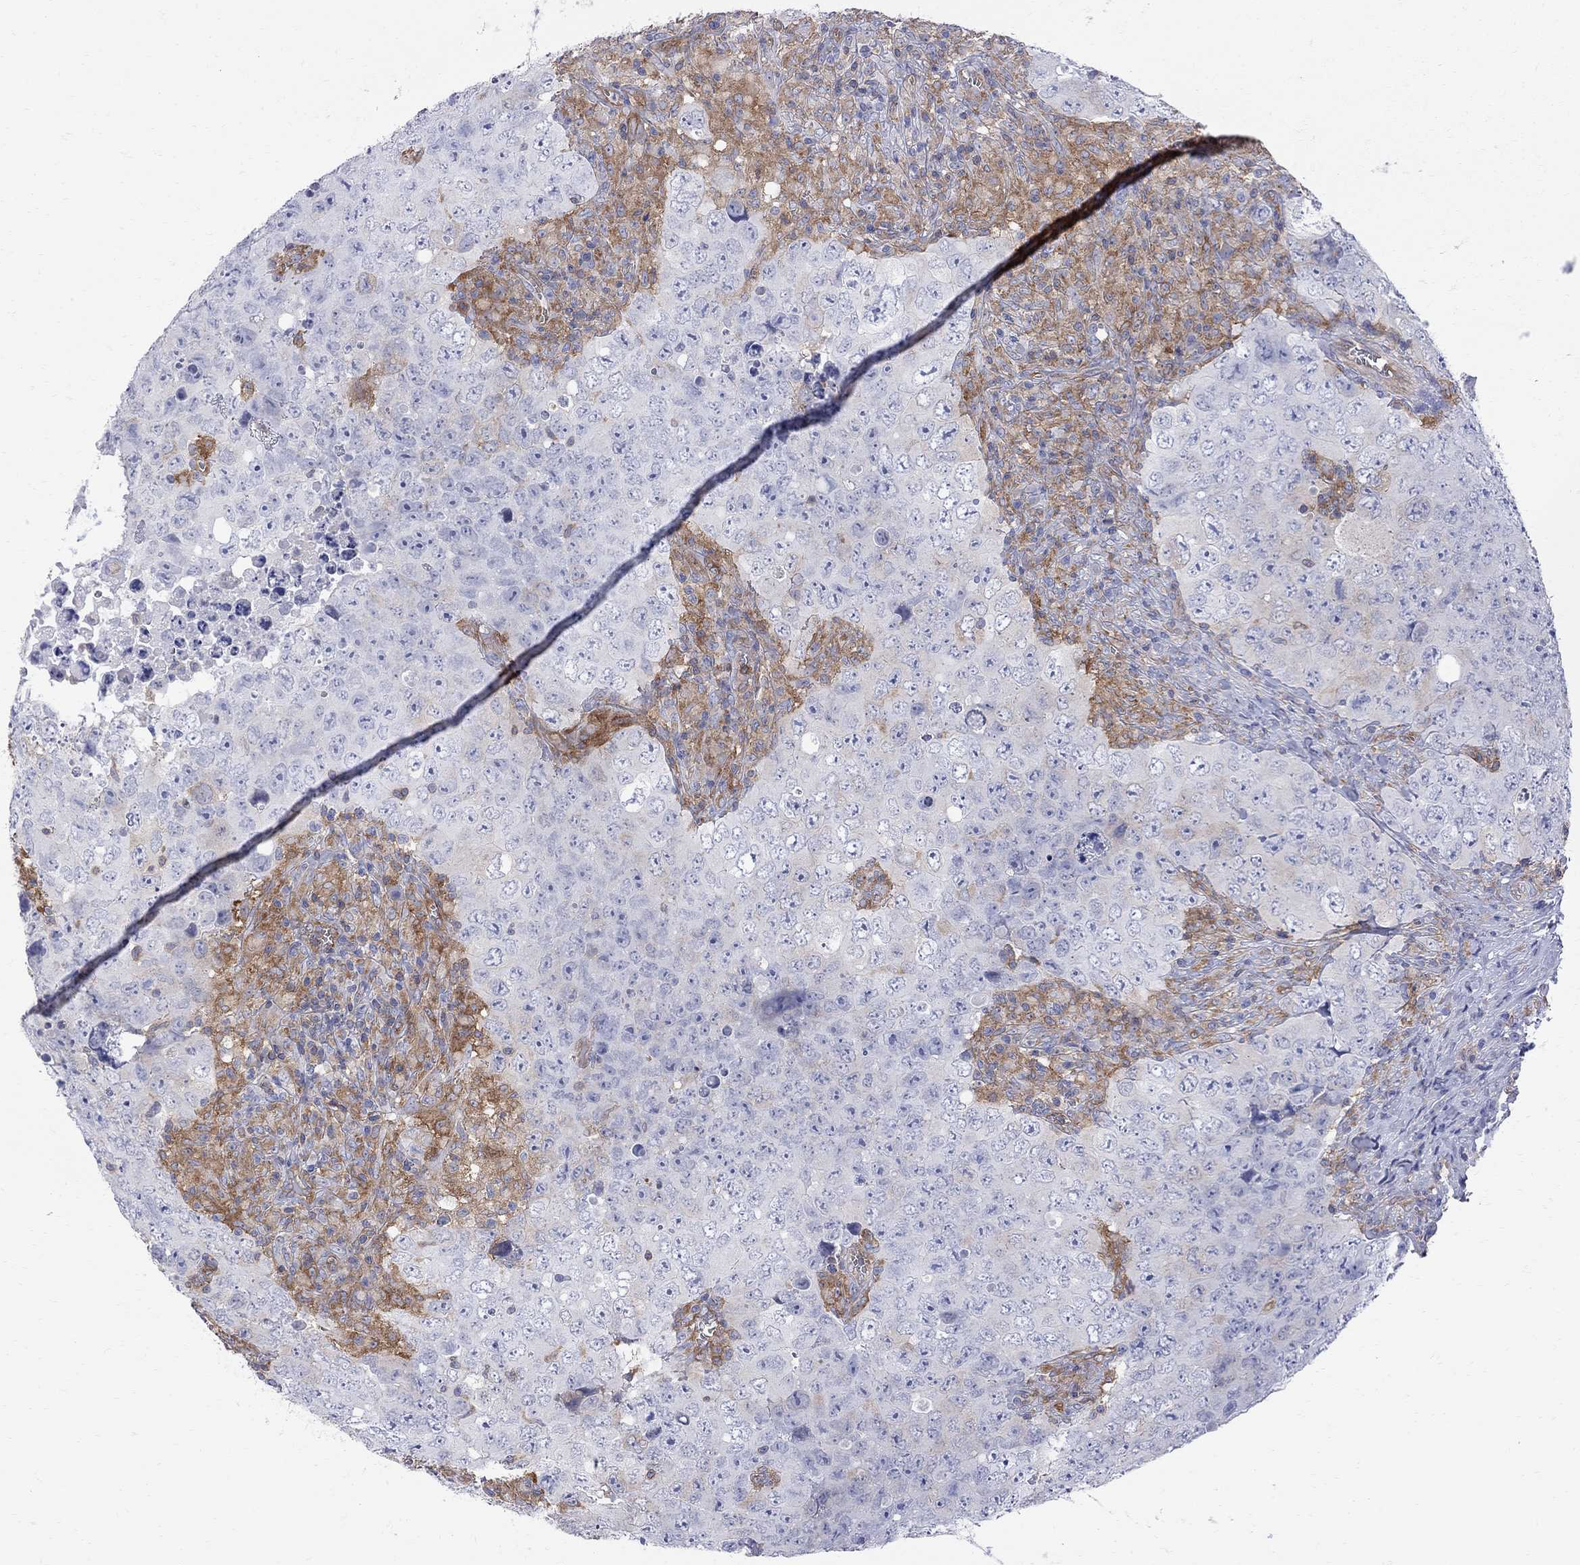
{"staining": {"intensity": "negative", "quantity": "none", "location": "none"}, "tissue": "testis cancer", "cell_type": "Tumor cells", "image_type": "cancer", "snomed": [{"axis": "morphology", "description": "Seminoma, NOS"}, {"axis": "topography", "description": "Testis"}], "caption": "Testis cancer (seminoma) was stained to show a protein in brown. There is no significant positivity in tumor cells.", "gene": "ABI3", "patient": {"sex": "male", "age": 34}}